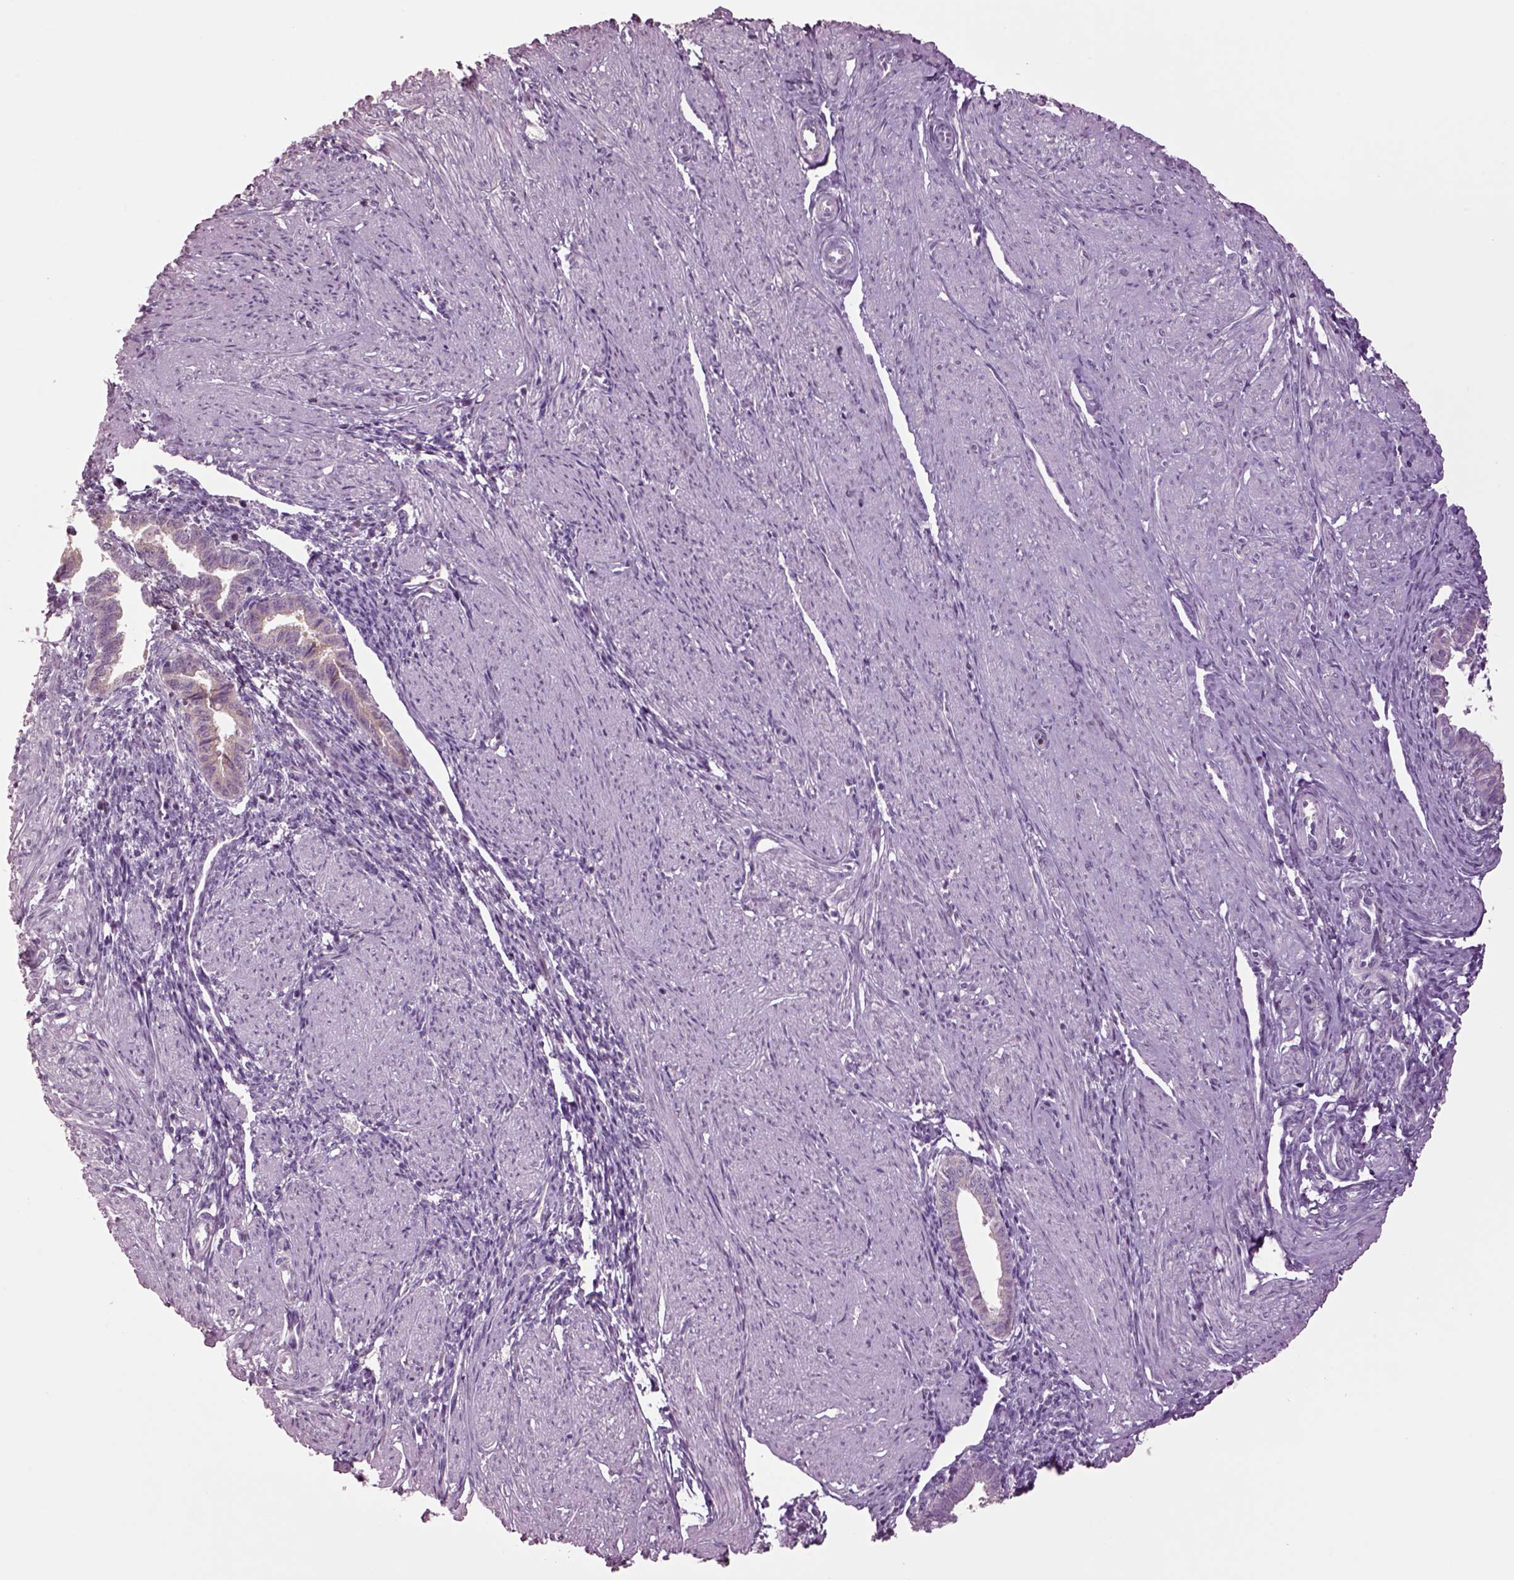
{"staining": {"intensity": "negative", "quantity": "none", "location": "none"}, "tissue": "endometrium", "cell_type": "Cells in endometrial stroma", "image_type": "normal", "snomed": [{"axis": "morphology", "description": "Normal tissue, NOS"}, {"axis": "topography", "description": "Endometrium"}], "caption": "High power microscopy micrograph of an immunohistochemistry photomicrograph of normal endometrium, revealing no significant expression in cells in endometrial stroma. Nuclei are stained in blue.", "gene": "CLPSL1", "patient": {"sex": "female", "age": 37}}